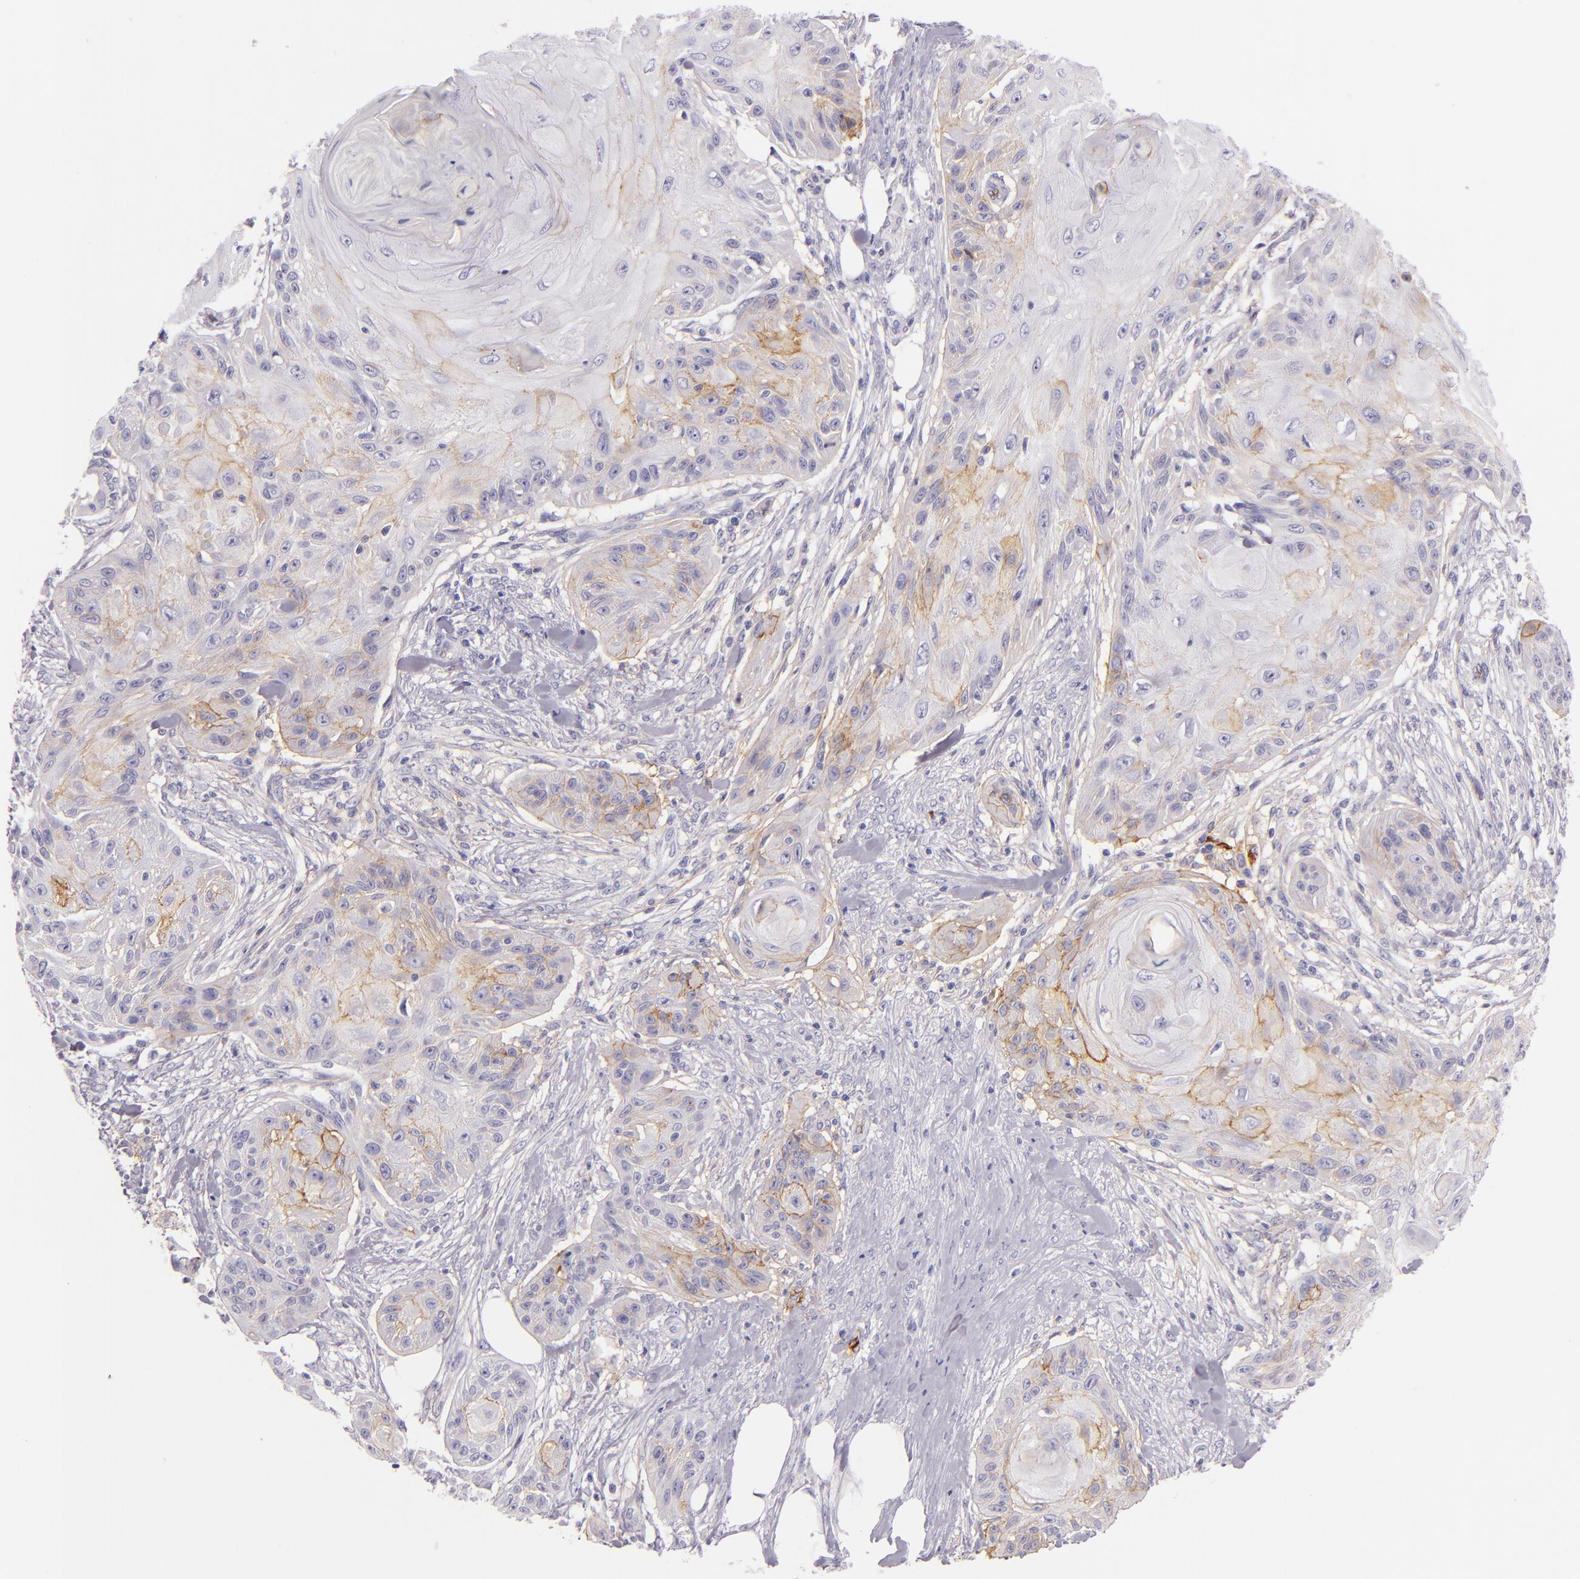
{"staining": {"intensity": "moderate", "quantity": "<25%", "location": "cytoplasmic/membranous"}, "tissue": "skin cancer", "cell_type": "Tumor cells", "image_type": "cancer", "snomed": [{"axis": "morphology", "description": "Squamous cell carcinoma, NOS"}, {"axis": "topography", "description": "Skin"}], "caption": "This histopathology image exhibits IHC staining of squamous cell carcinoma (skin), with low moderate cytoplasmic/membranous expression in about <25% of tumor cells.", "gene": "ICAM1", "patient": {"sex": "female", "age": 88}}